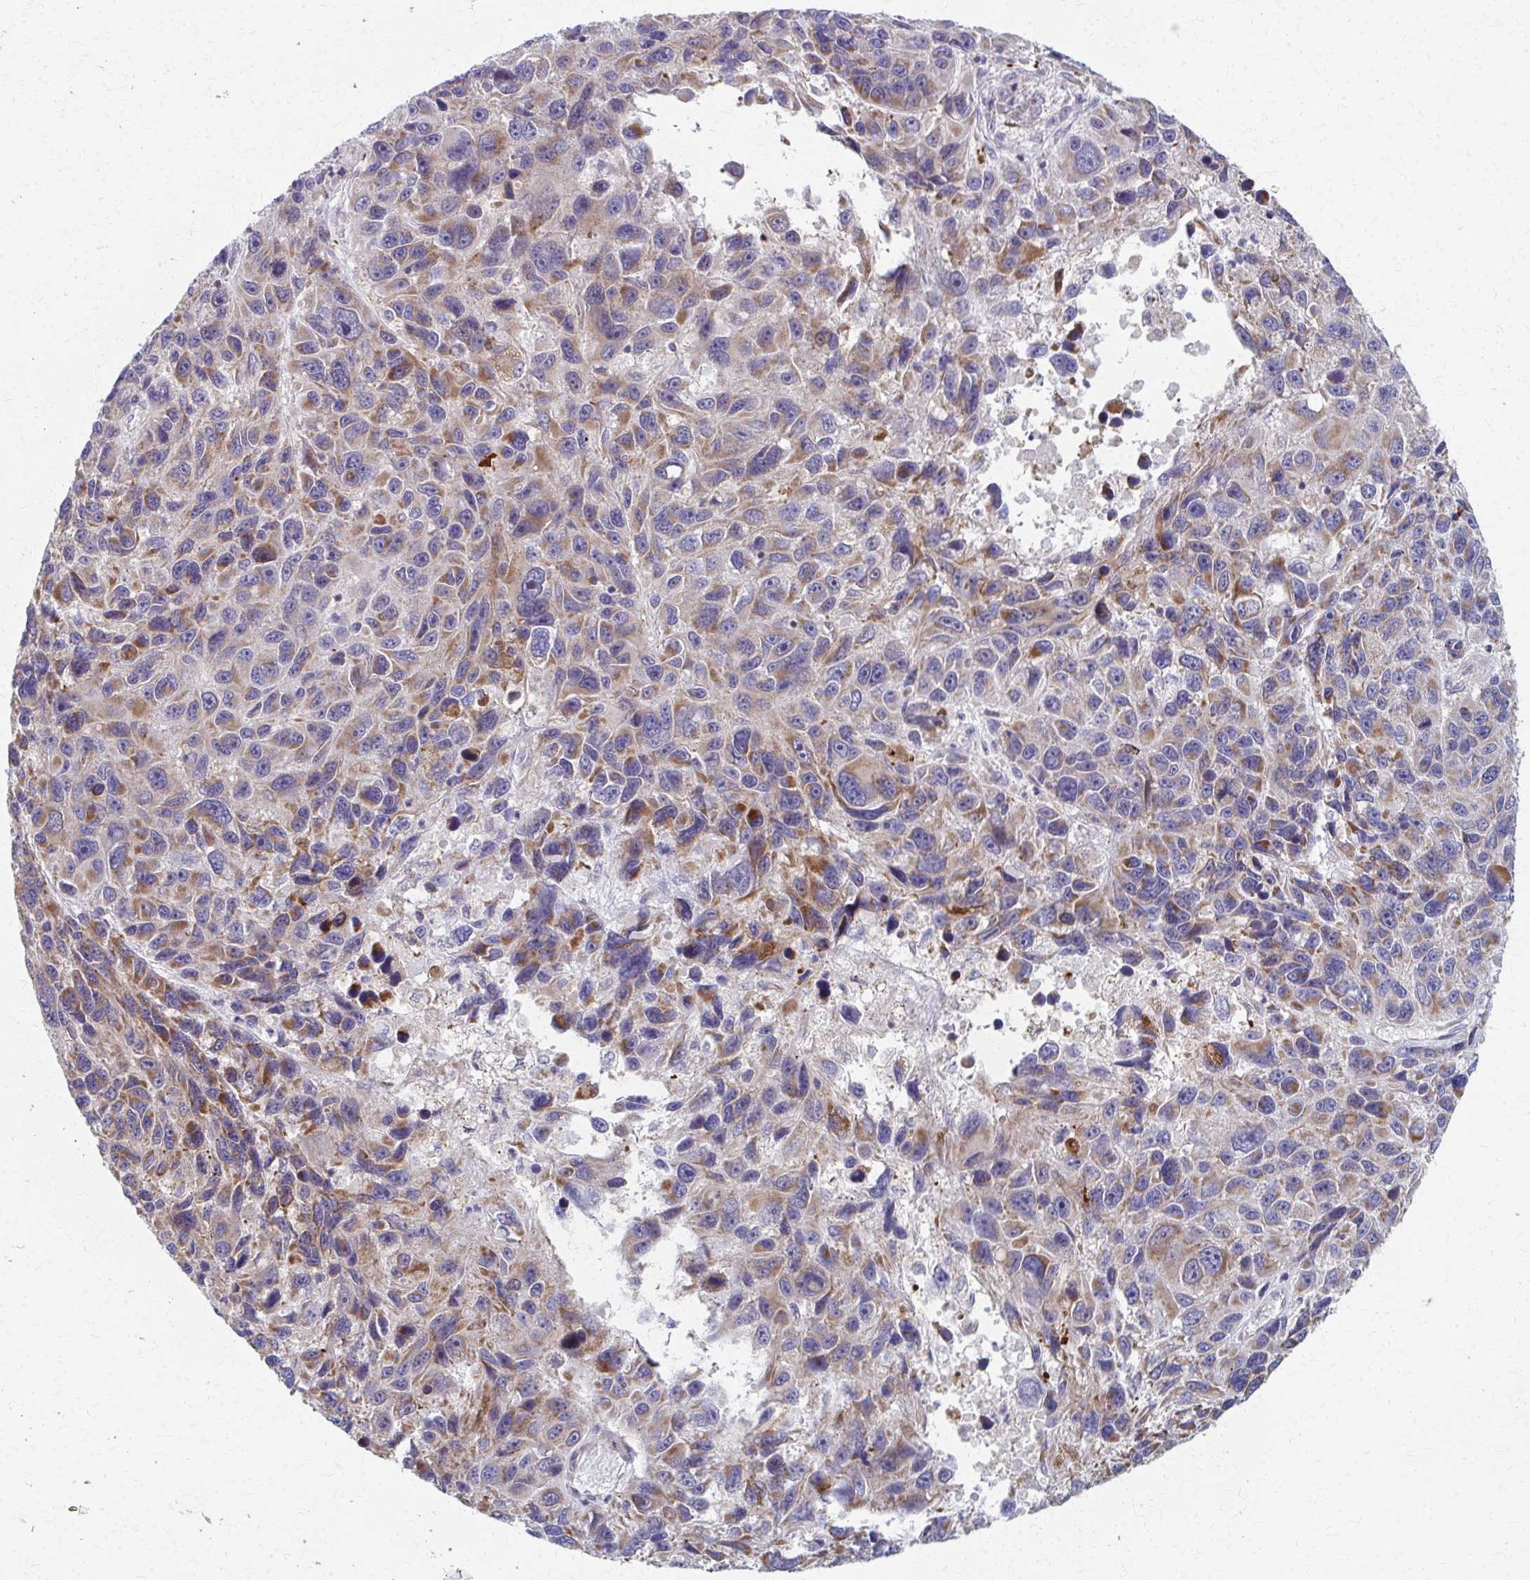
{"staining": {"intensity": "moderate", "quantity": "25%-75%", "location": "cytoplasmic/membranous"}, "tissue": "melanoma", "cell_type": "Tumor cells", "image_type": "cancer", "snomed": [{"axis": "morphology", "description": "Malignant melanoma, NOS"}, {"axis": "topography", "description": "Skin"}], "caption": "Immunohistochemical staining of malignant melanoma shows medium levels of moderate cytoplasmic/membranous positivity in about 25%-75% of tumor cells. (DAB IHC with brightfield microscopy, high magnification).", "gene": "FAHD1", "patient": {"sex": "male", "age": 53}}